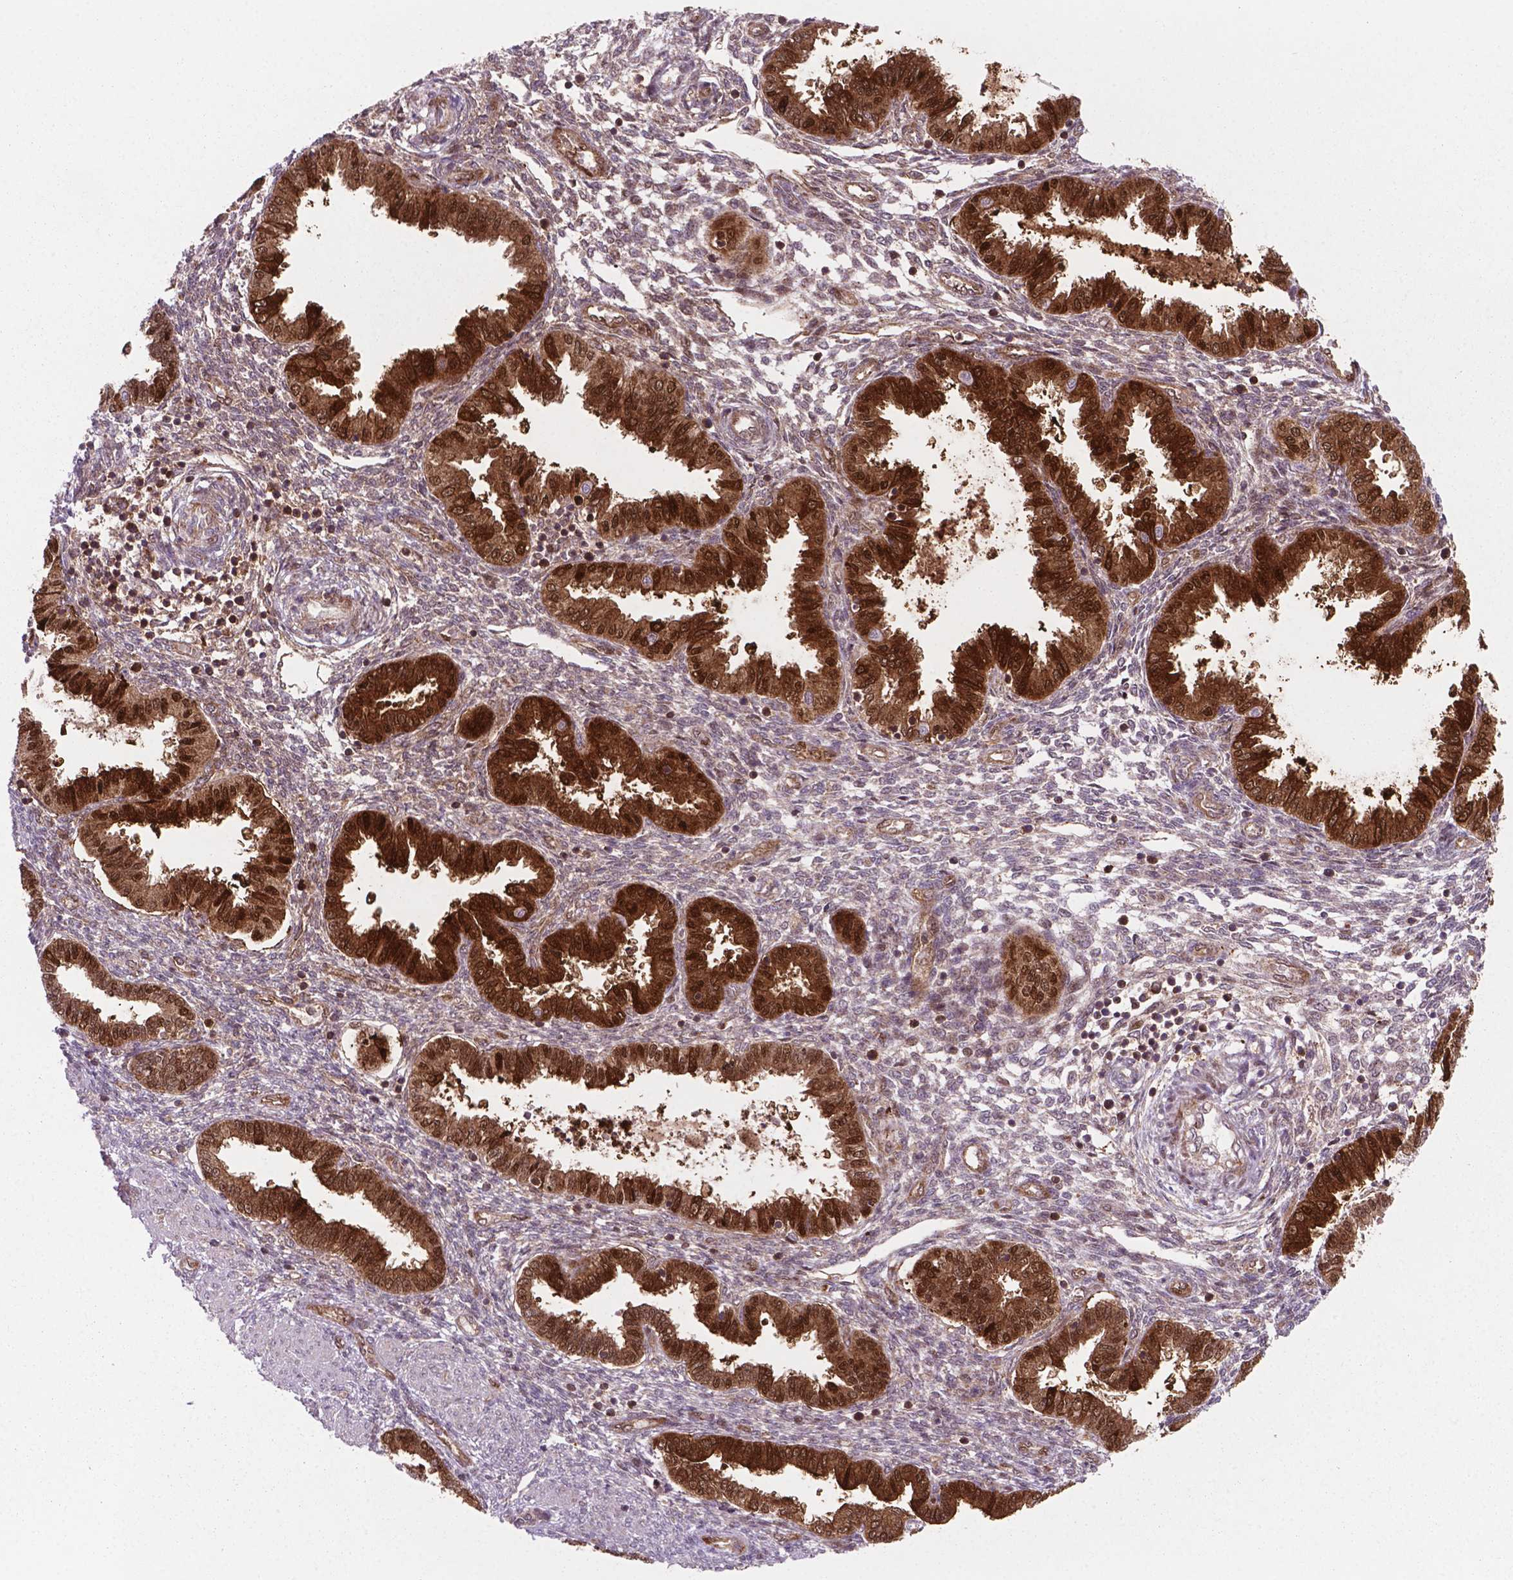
{"staining": {"intensity": "negative", "quantity": "none", "location": "none"}, "tissue": "endometrium", "cell_type": "Cells in endometrial stroma", "image_type": "normal", "snomed": [{"axis": "morphology", "description": "Normal tissue, NOS"}, {"axis": "topography", "description": "Endometrium"}], "caption": "This is an IHC image of normal human endometrium. There is no expression in cells in endometrial stroma.", "gene": "LDHA", "patient": {"sex": "female", "age": 33}}